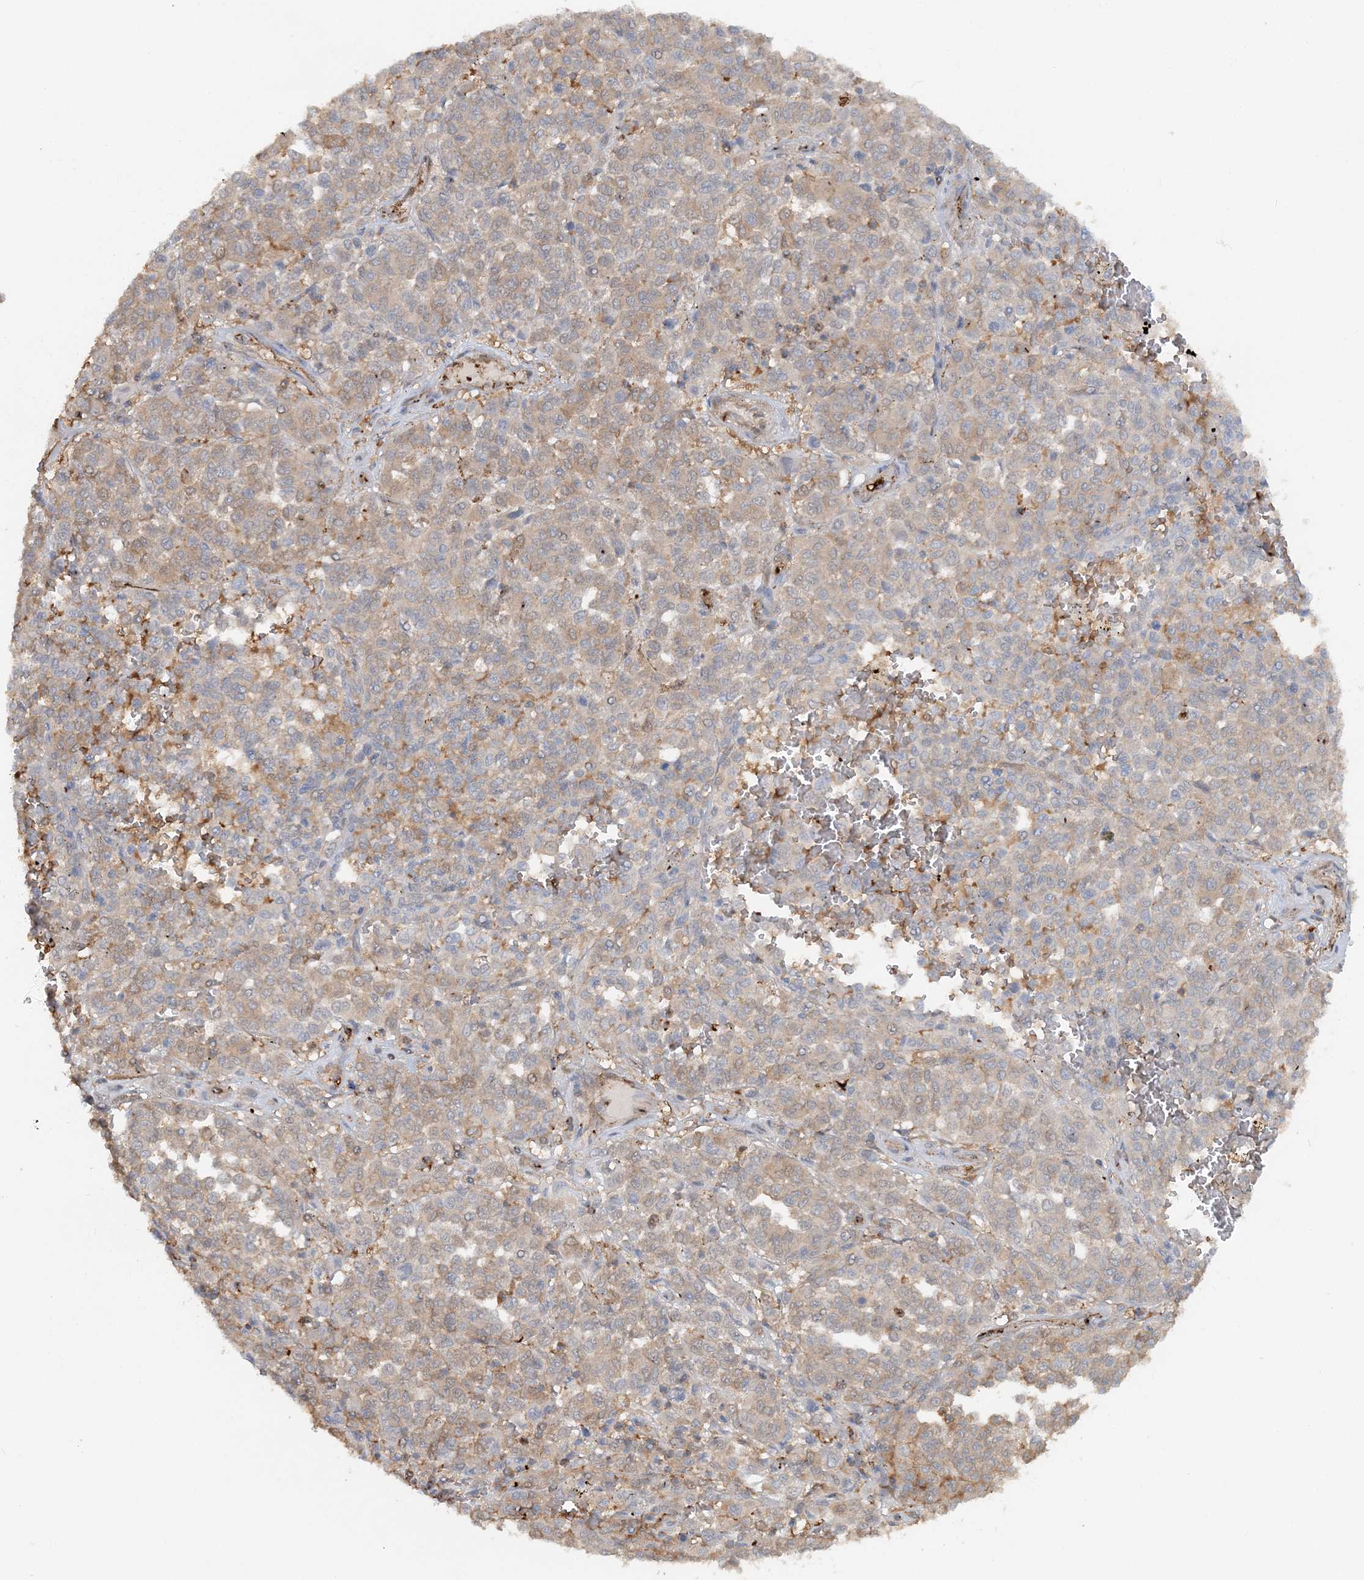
{"staining": {"intensity": "weak", "quantity": "<25%", "location": "cytoplasmic/membranous"}, "tissue": "melanoma", "cell_type": "Tumor cells", "image_type": "cancer", "snomed": [{"axis": "morphology", "description": "Malignant melanoma, Metastatic site"}, {"axis": "topography", "description": "Pancreas"}], "caption": "IHC image of neoplastic tissue: human malignant melanoma (metastatic site) stained with DAB (3,3'-diaminobenzidine) shows no significant protein staining in tumor cells. (Brightfield microscopy of DAB immunohistochemistry at high magnification).", "gene": "DSTN", "patient": {"sex": "female", "age": 30}}